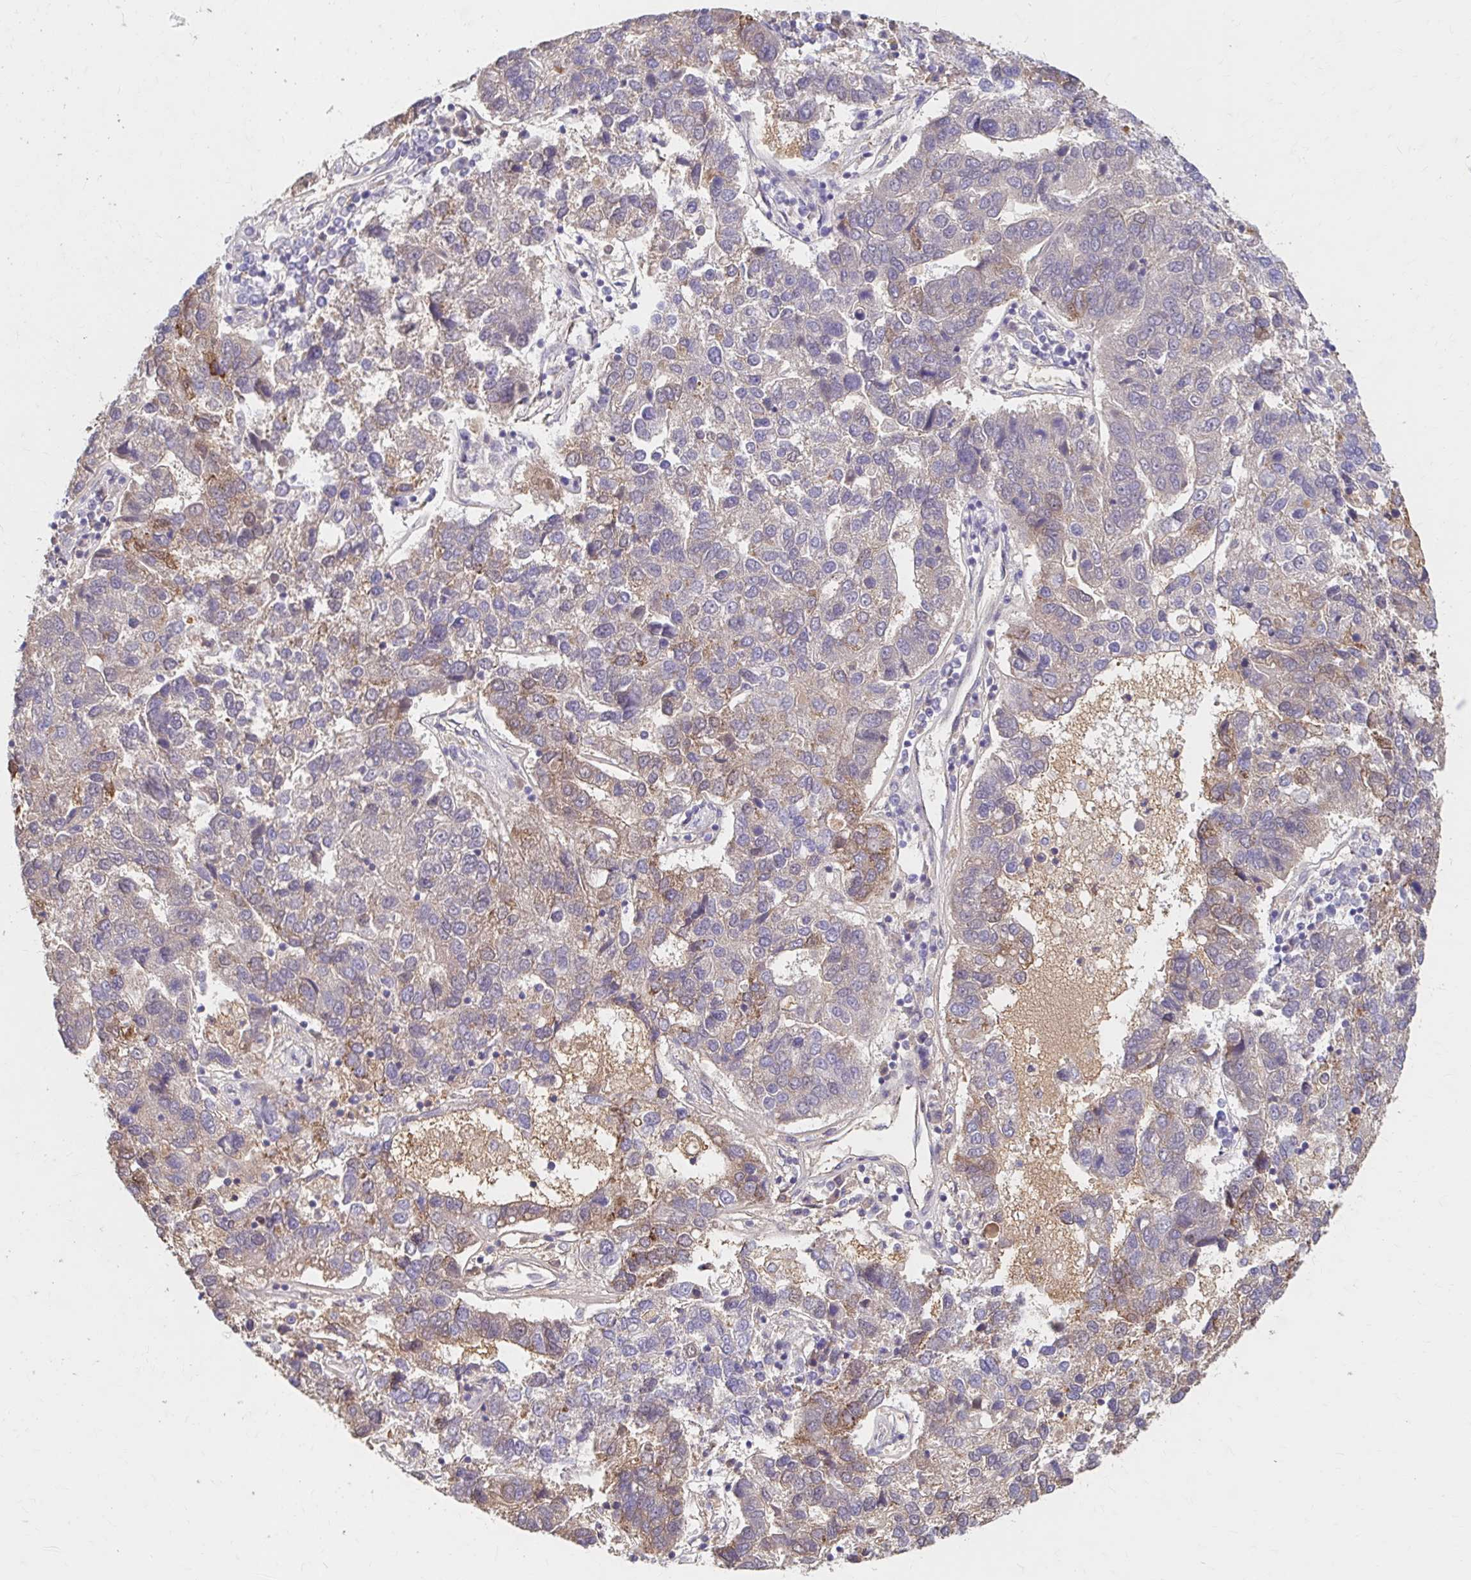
{"staining": {"intensity": "moderate", "quantity": "<25%", "location": "cytoplasmic/membranous"}, "tissue": "pancreatic cancer", "cell_type": "Tumor cells", "image_type": "cancer", "snomed": [{"axis": "morphology", "description": "Adenocarcinoma, NOS"}, {"axis": "topography", "description": "Pancreas"}], "caption": "Immunohistochemistry photomicrograph of human pancreatic adenocarcinoma stained for a protein (brown), which demonstrates low levels of moderate cytoplasmic/membranous staining in about <25% of tumor cells.", "gene": "HMGCS2", "patient": {"sex": "female", "age": 61}}